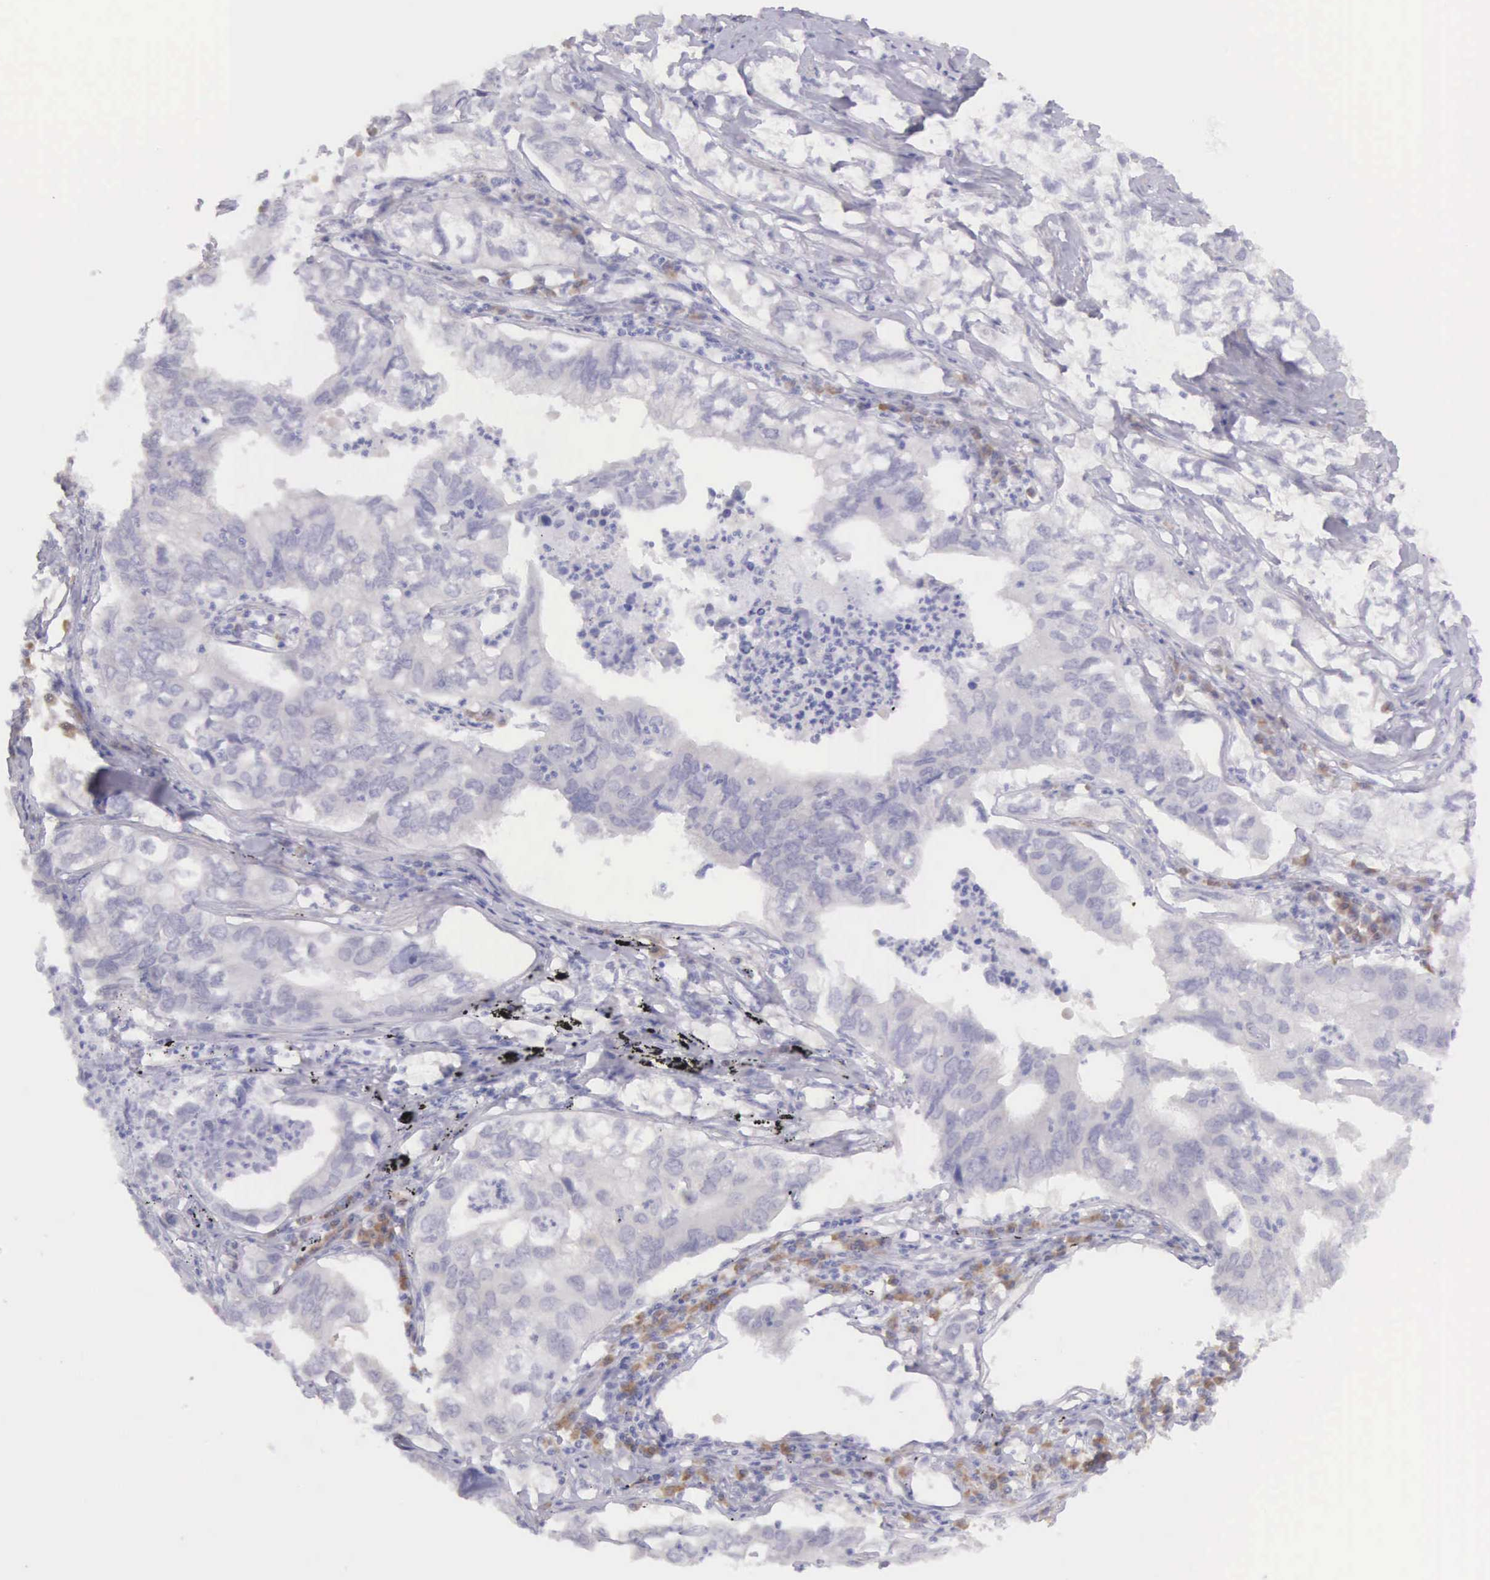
{"staining": {"intensity": "negative", "quantity": "none", "location": "none"}, "tissue": "lung cancer", "cell_type": "Tumor cells", "image_type": "cancer", "snomed": [{"axis": "morphology", "description": "Adenocarcinoma, NOS"}, {"axis": "topography", "description": "Lung"}], "caption": "Immunohistochemical staining of human lung cancer (adenocarcinoma) exhibits no significant expression in tumor cells.", "gene": "ARFGAP3", "patient": {"sex": "male", "age": 48}}